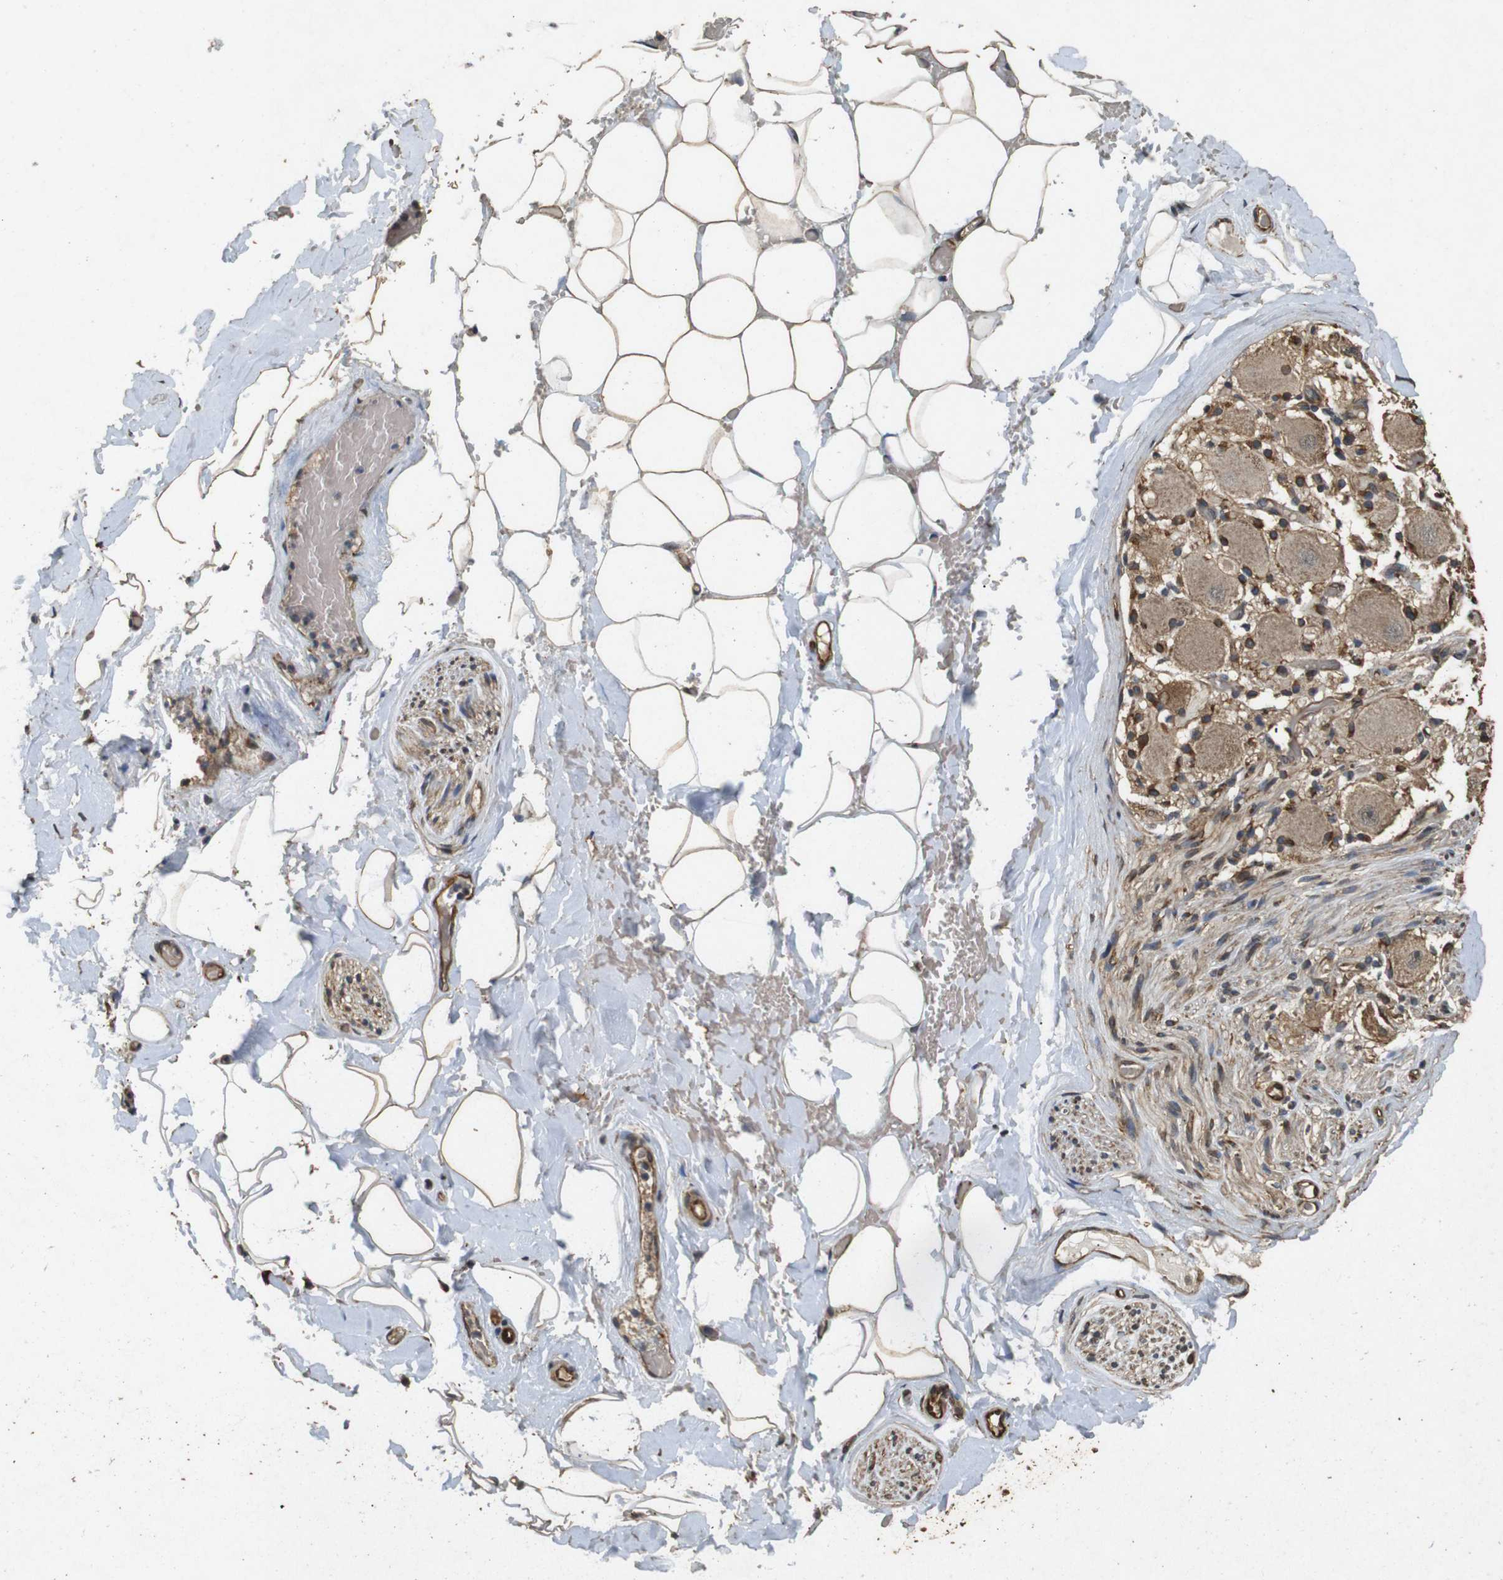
{"staining": {"intensity": "weak", "quantity": ">75%", "location": "cytoplasmic/membranous"}, "tissue": "adipose tissue", "cell_type": "Adipocytes", "image_type": "normal", "snomed": [{"axis": "morphology", "description": "Normal tissue, NOS"}, {"axis": "topography", "description": "Peripheral nerve tissue"}], "caption": "IHC photomicrograph of unremarkable adipose tissue: human adipose tissue stained using IHC displays low levels of weak protein expression localized specifically in the cytoplasmic/membranous of adipocytes, appearing as a cytoplasmic/membranous brown color.", "gene": "CNPY4", "patient": {"sex": "male", "age": 70}}